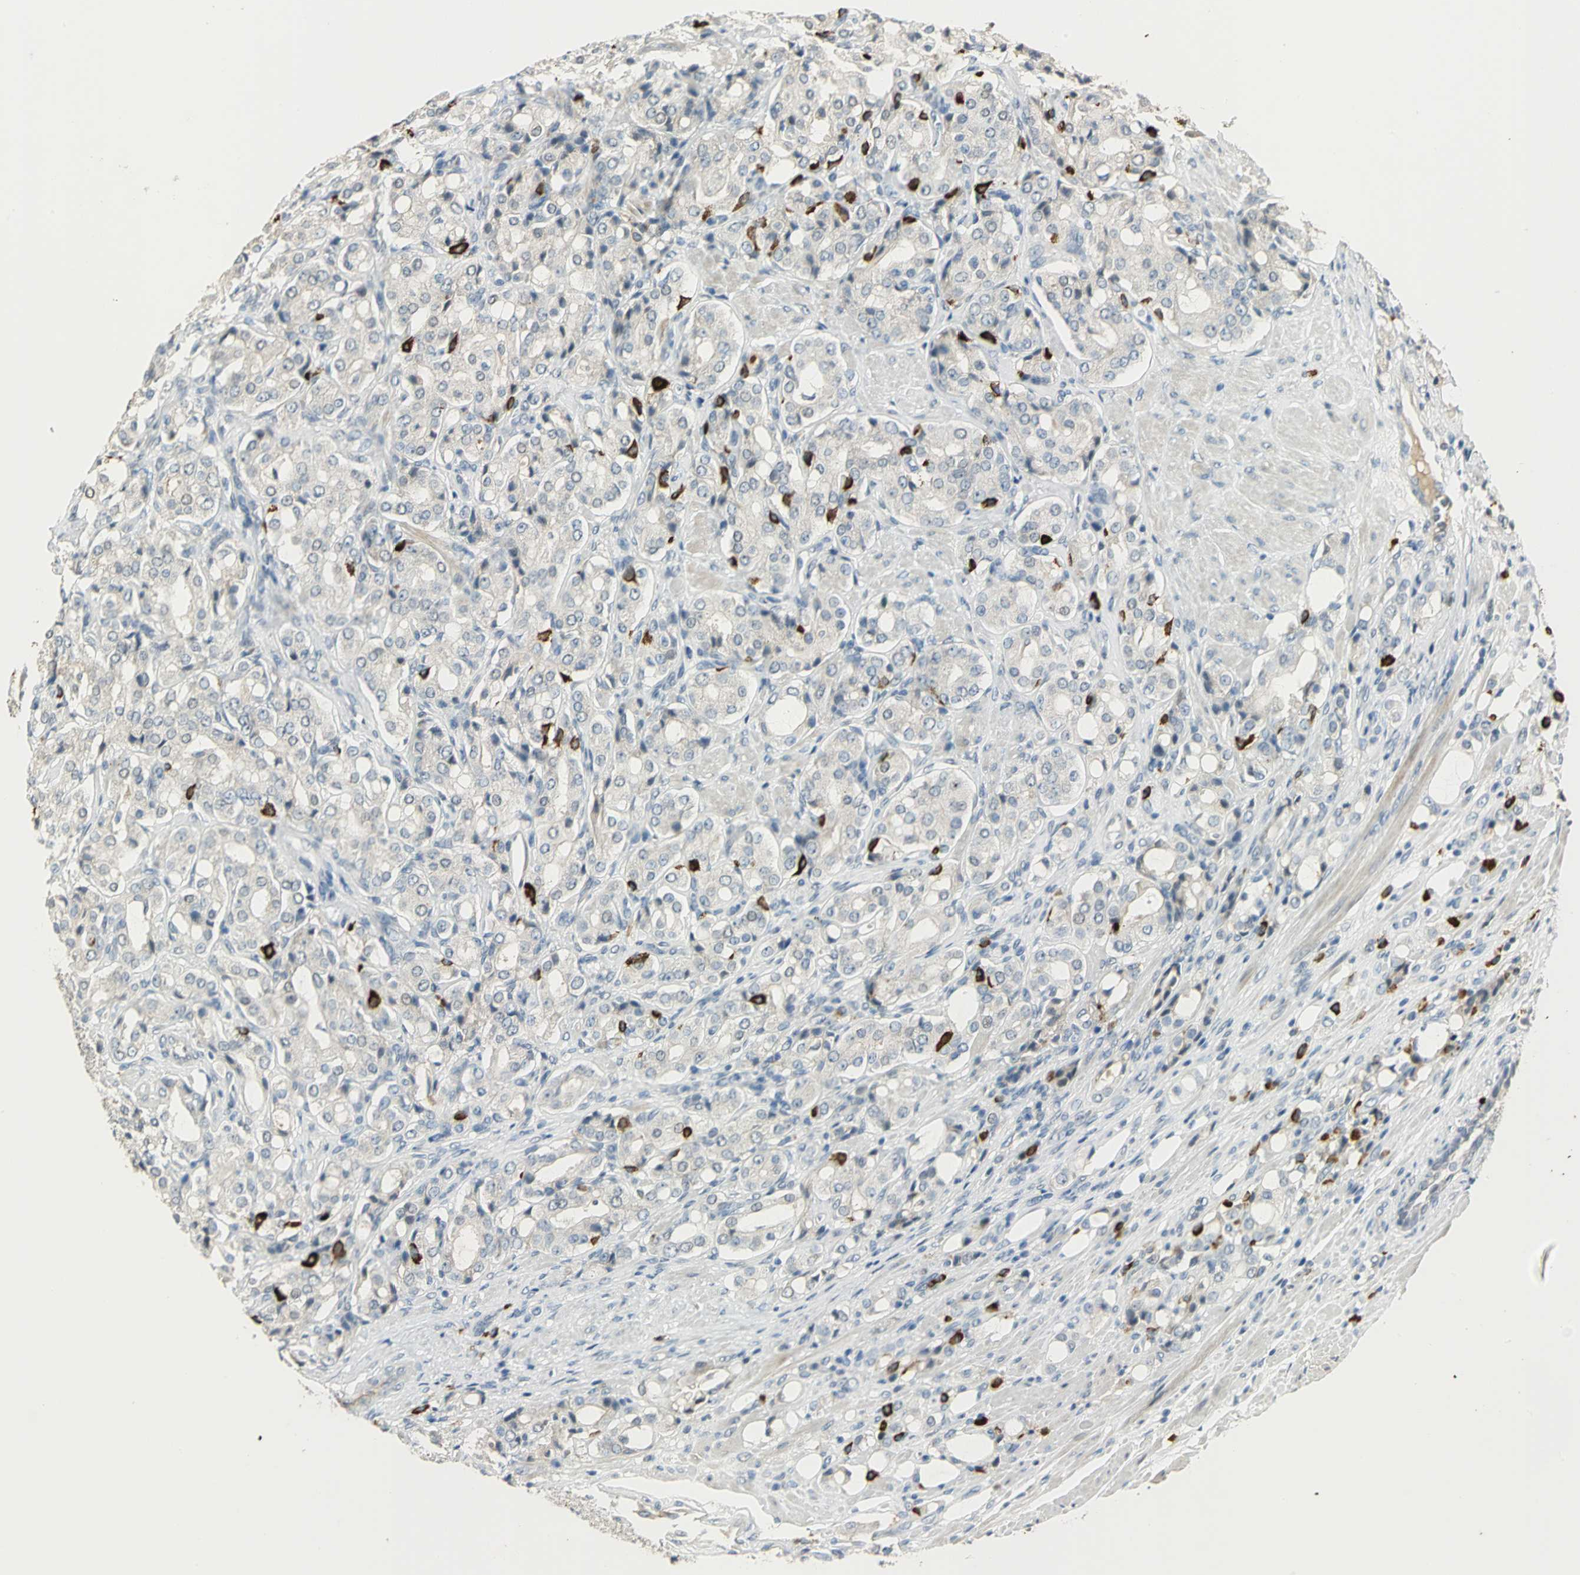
{"staining": {"intensity": "negative", "quantity": "none", "location": "none"}, "tissue": "prostate cancer", "cell_type": "Tumor cells", "image_type": "cancer", "snomed": [{"axis": "morphology", "description": "Adenocarcinoma, High grade"}, {"axis": "topography", "description": "Prostate"}], "caption": "Prostate adenocarcinoma (high-grade) was stained to show a protein in brown. There is no significant staining in tumor cells.", "gene": "PROC", "patient": {"sex": "male", "age": 72}}